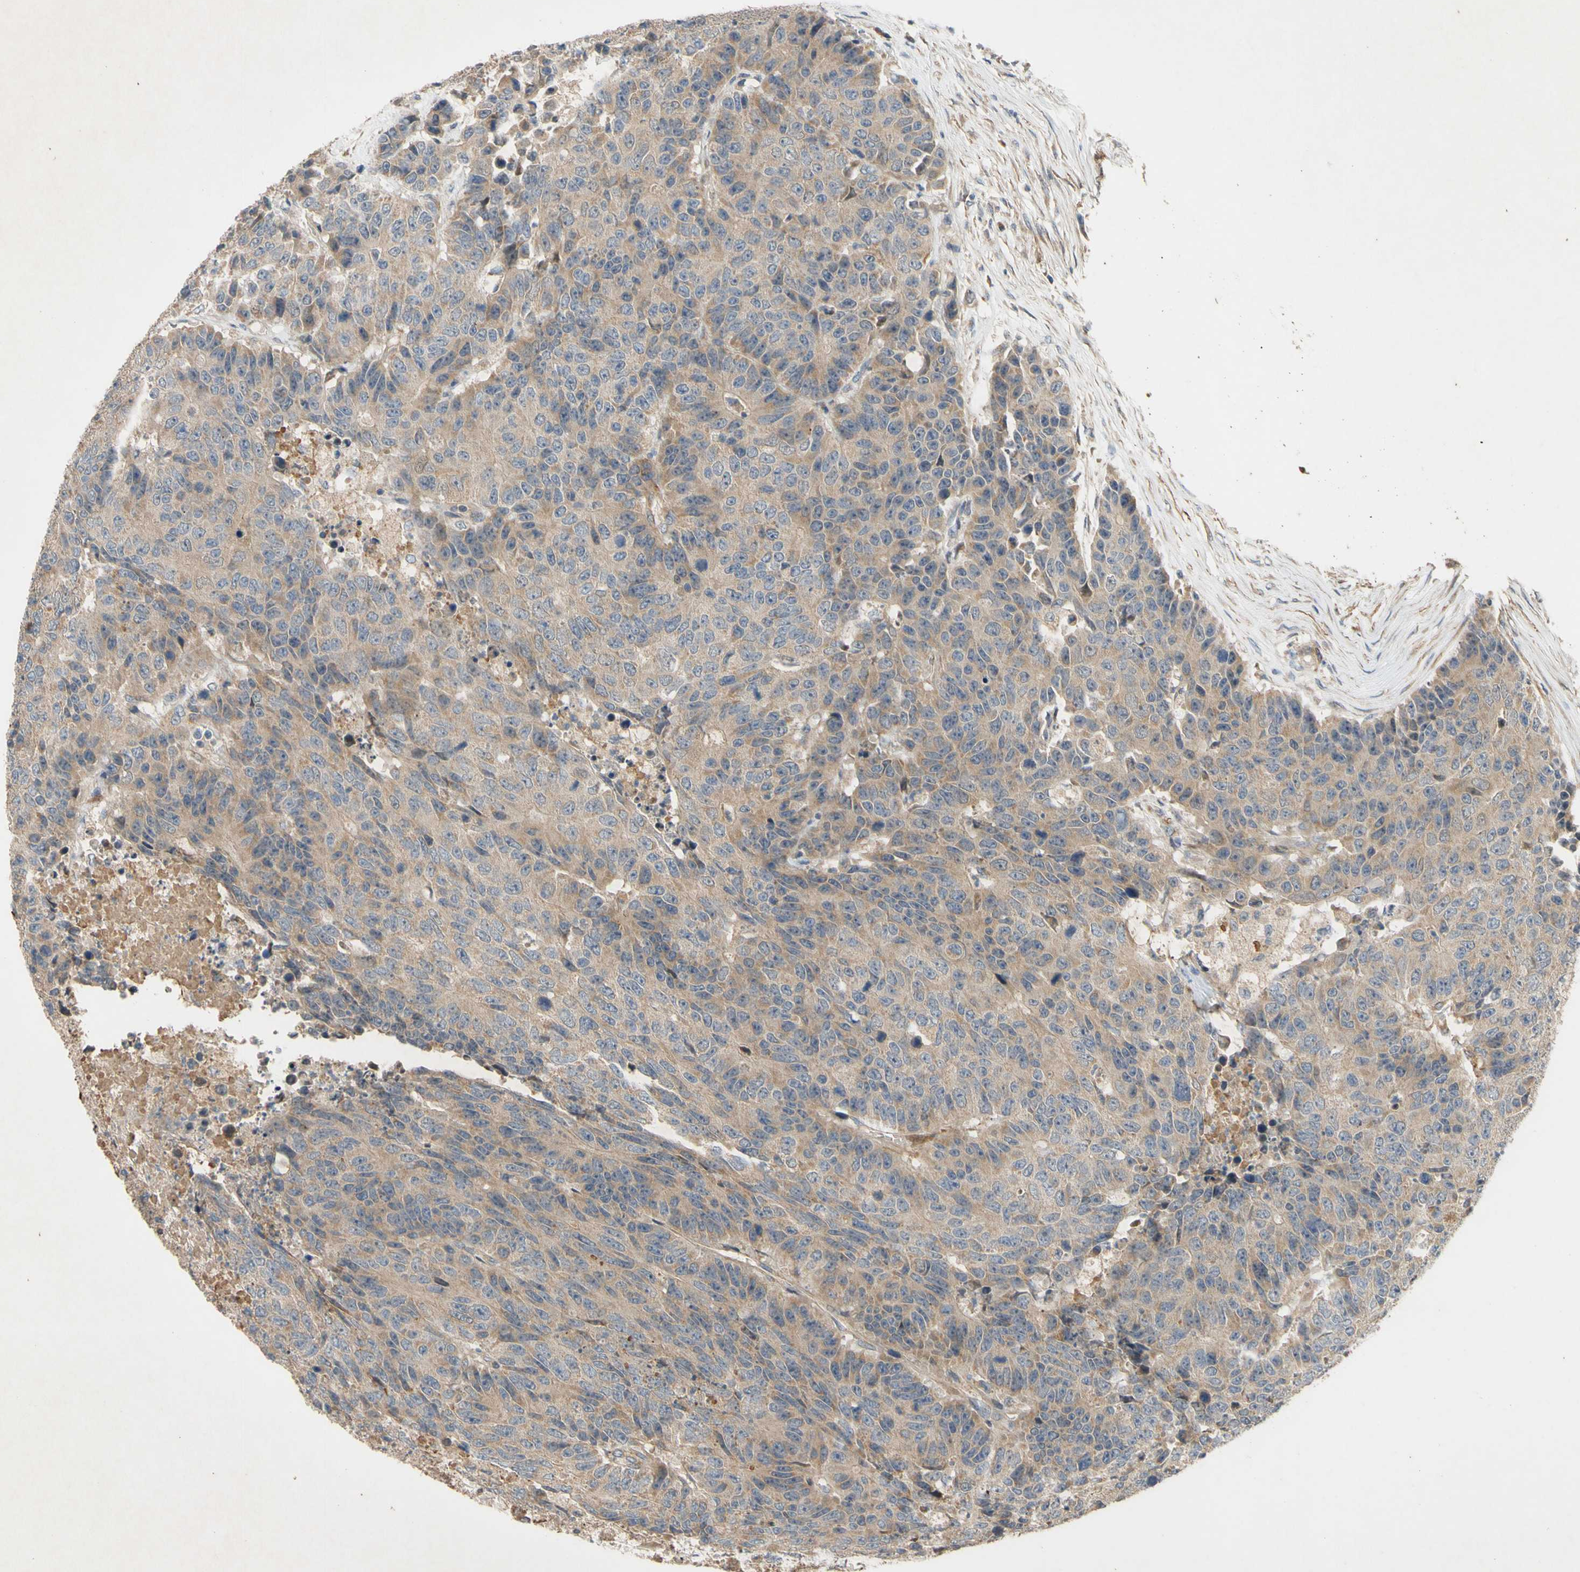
{"staining": {"intensity": "weak", "quantity": ">75%", "location": "cytoplasmic/membranous"}, "tissue": "colorectal cancer", "cell_type": "Tumor cells", "image_type": "cancer", "snomed": [{"axis": "morphology", "description": "Adenocarcinoma, NOS"}, {"axis": "topography", "description": "Colon"}], "caption": "The image displays staining of colorectal cancer (adenocarcinoma), revealing weak cytoplasmic/membranous protein positivity (brown color) within tumor cells. (DAB (3,3'-diaminobenzidine) IHC with brightfield microscopy, high magnification).", "gene": "PARD6A", "patient": {"sex": "female", "age": 86}}